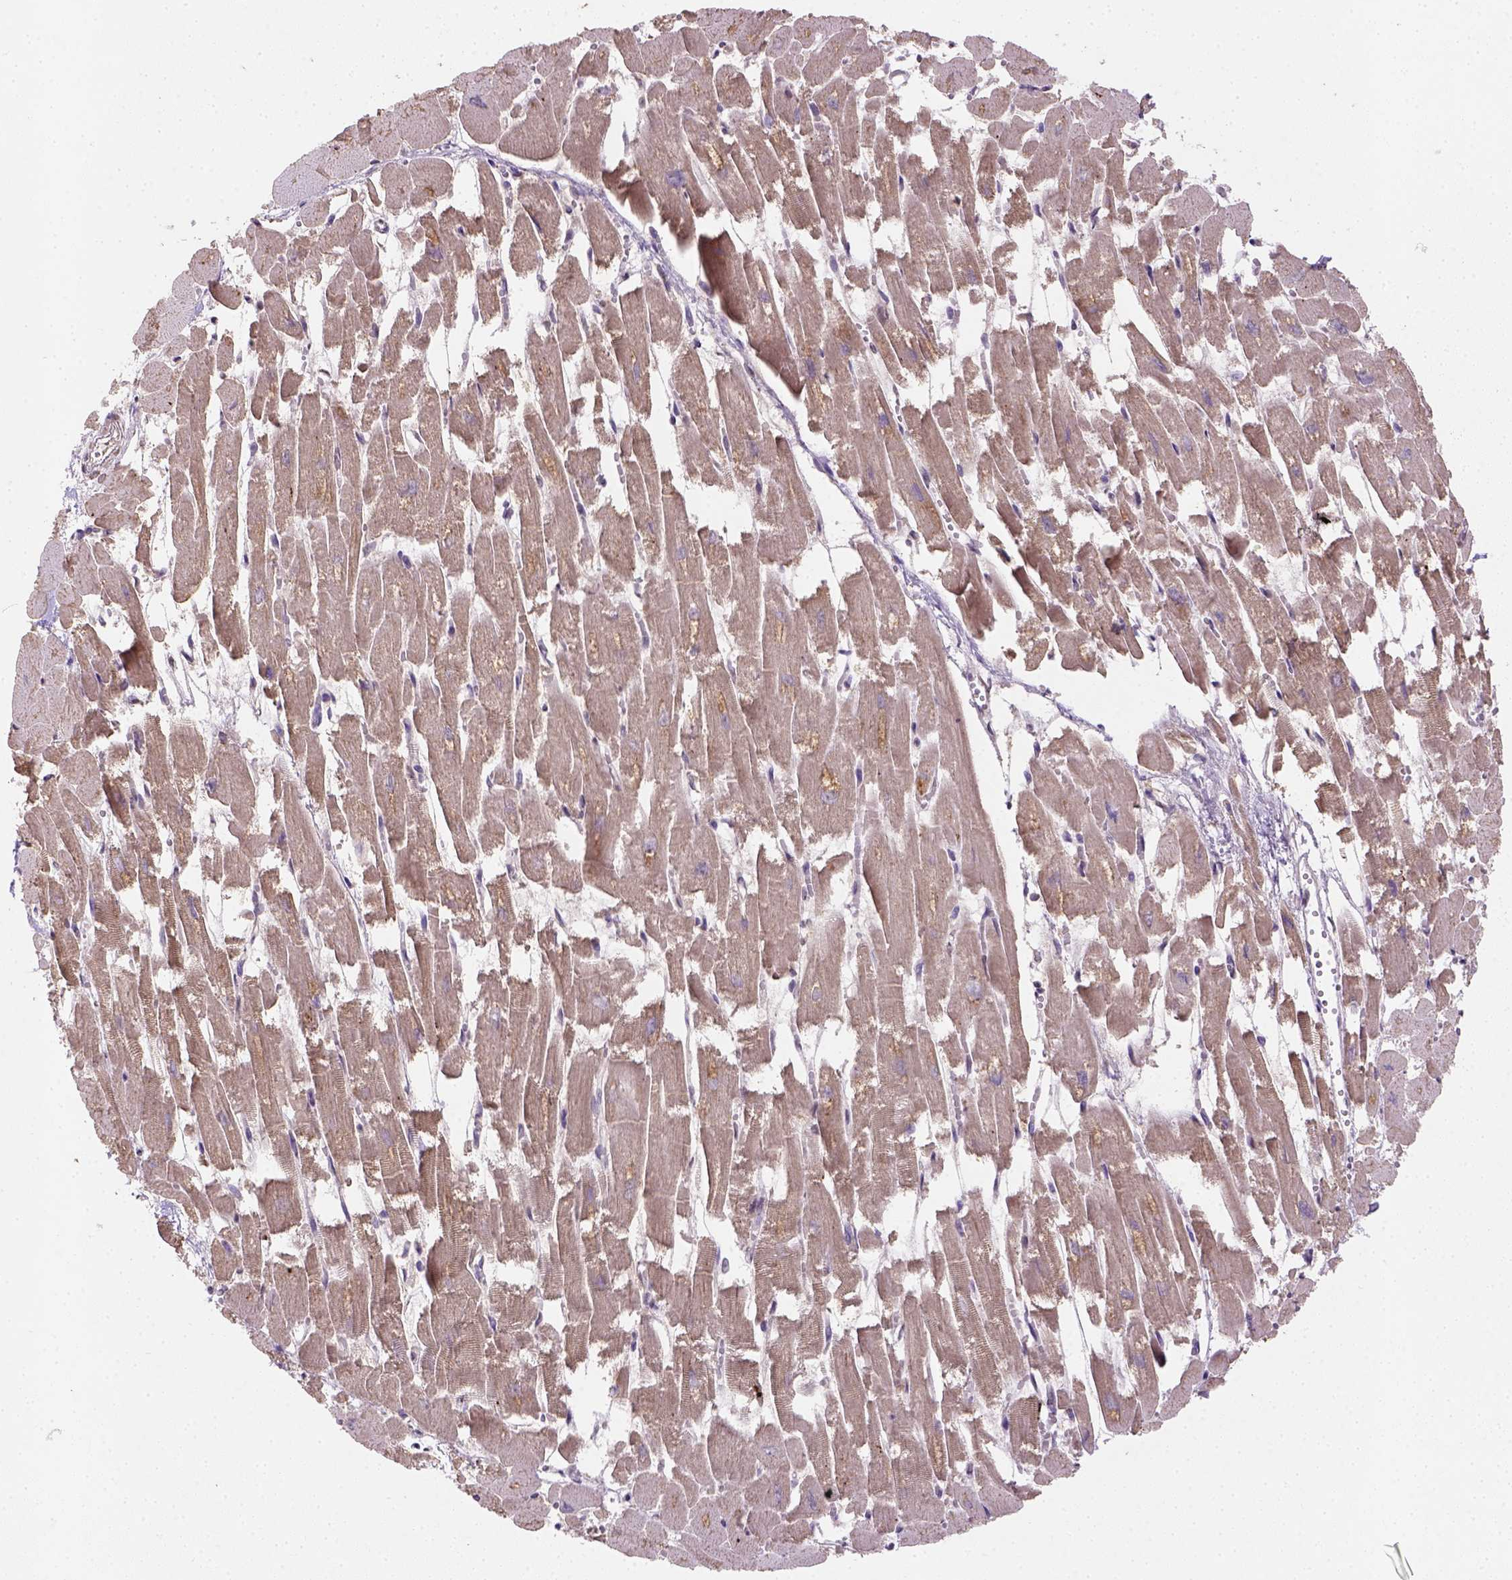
{"staining": {"intensity": "weak", "quantity": ">75%", "location": "cytoplasmic/membranous"}, "tissue": "heart muscle", "cell_type": "Cardiomyocytes", "image_type": "normal", "snomed": [{"axis": "morphology", "description": "Normal tissue, NOS"}, {"axis": "topography", "description": "Heart"}], "caption": "Immunohistochemistry (IHC) staining of normal heart muscle, which shows low levels of weak cytoplasmic/membranous staining in about >75% of cardiomyocytes indicating weak cytoplasmic/membranous protein positivity. The staining was performed using DAB (brown) for protein detection and nuclei were counterstained in hematoxylin (blue).", "gene": "NUDT10", "patient": {"sex": "female", "age": 52}}